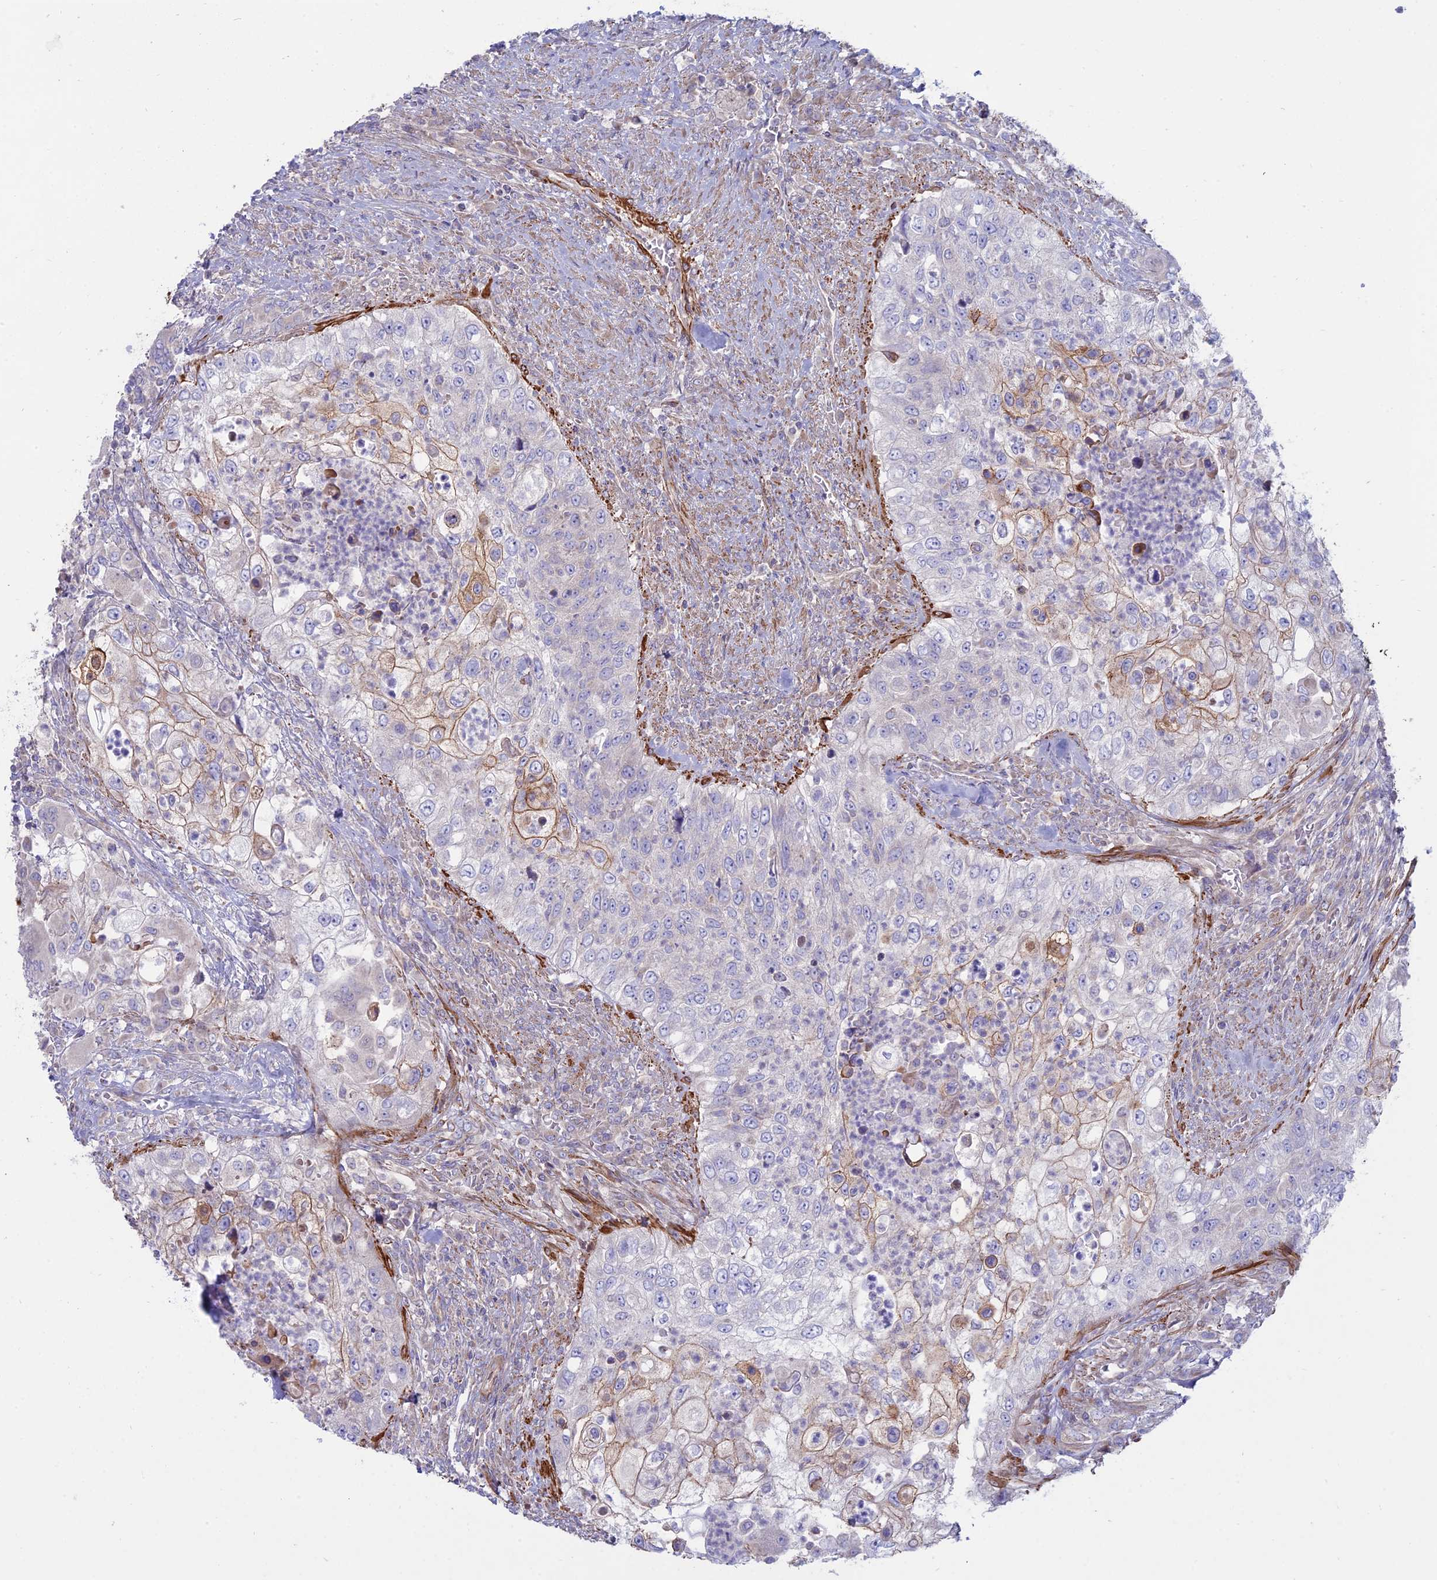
{"staining": {"intensity": "moderate", "quantity": "<25%", "location": "cytoplasmic/membranous"}, "tissue": "urothelial cancer", "cell_type": "Tumor cells", "image_type": "cancer", "snomed": [{"axis": "morphology", "description": "Urothelial carcinoma, High grade"}, {"axis": "topography", "description": "Urinary bladder"}], "caption": "Immunohistochemistry micrograph of urothelial cancer stained for a protein (brown), which demonstrates low levels of moderate cytoplasmic/membranous expression in approximately <25% of tumor cells.", "gene": "MYO5B", "patient": {"sex": "female", "age": 60}}